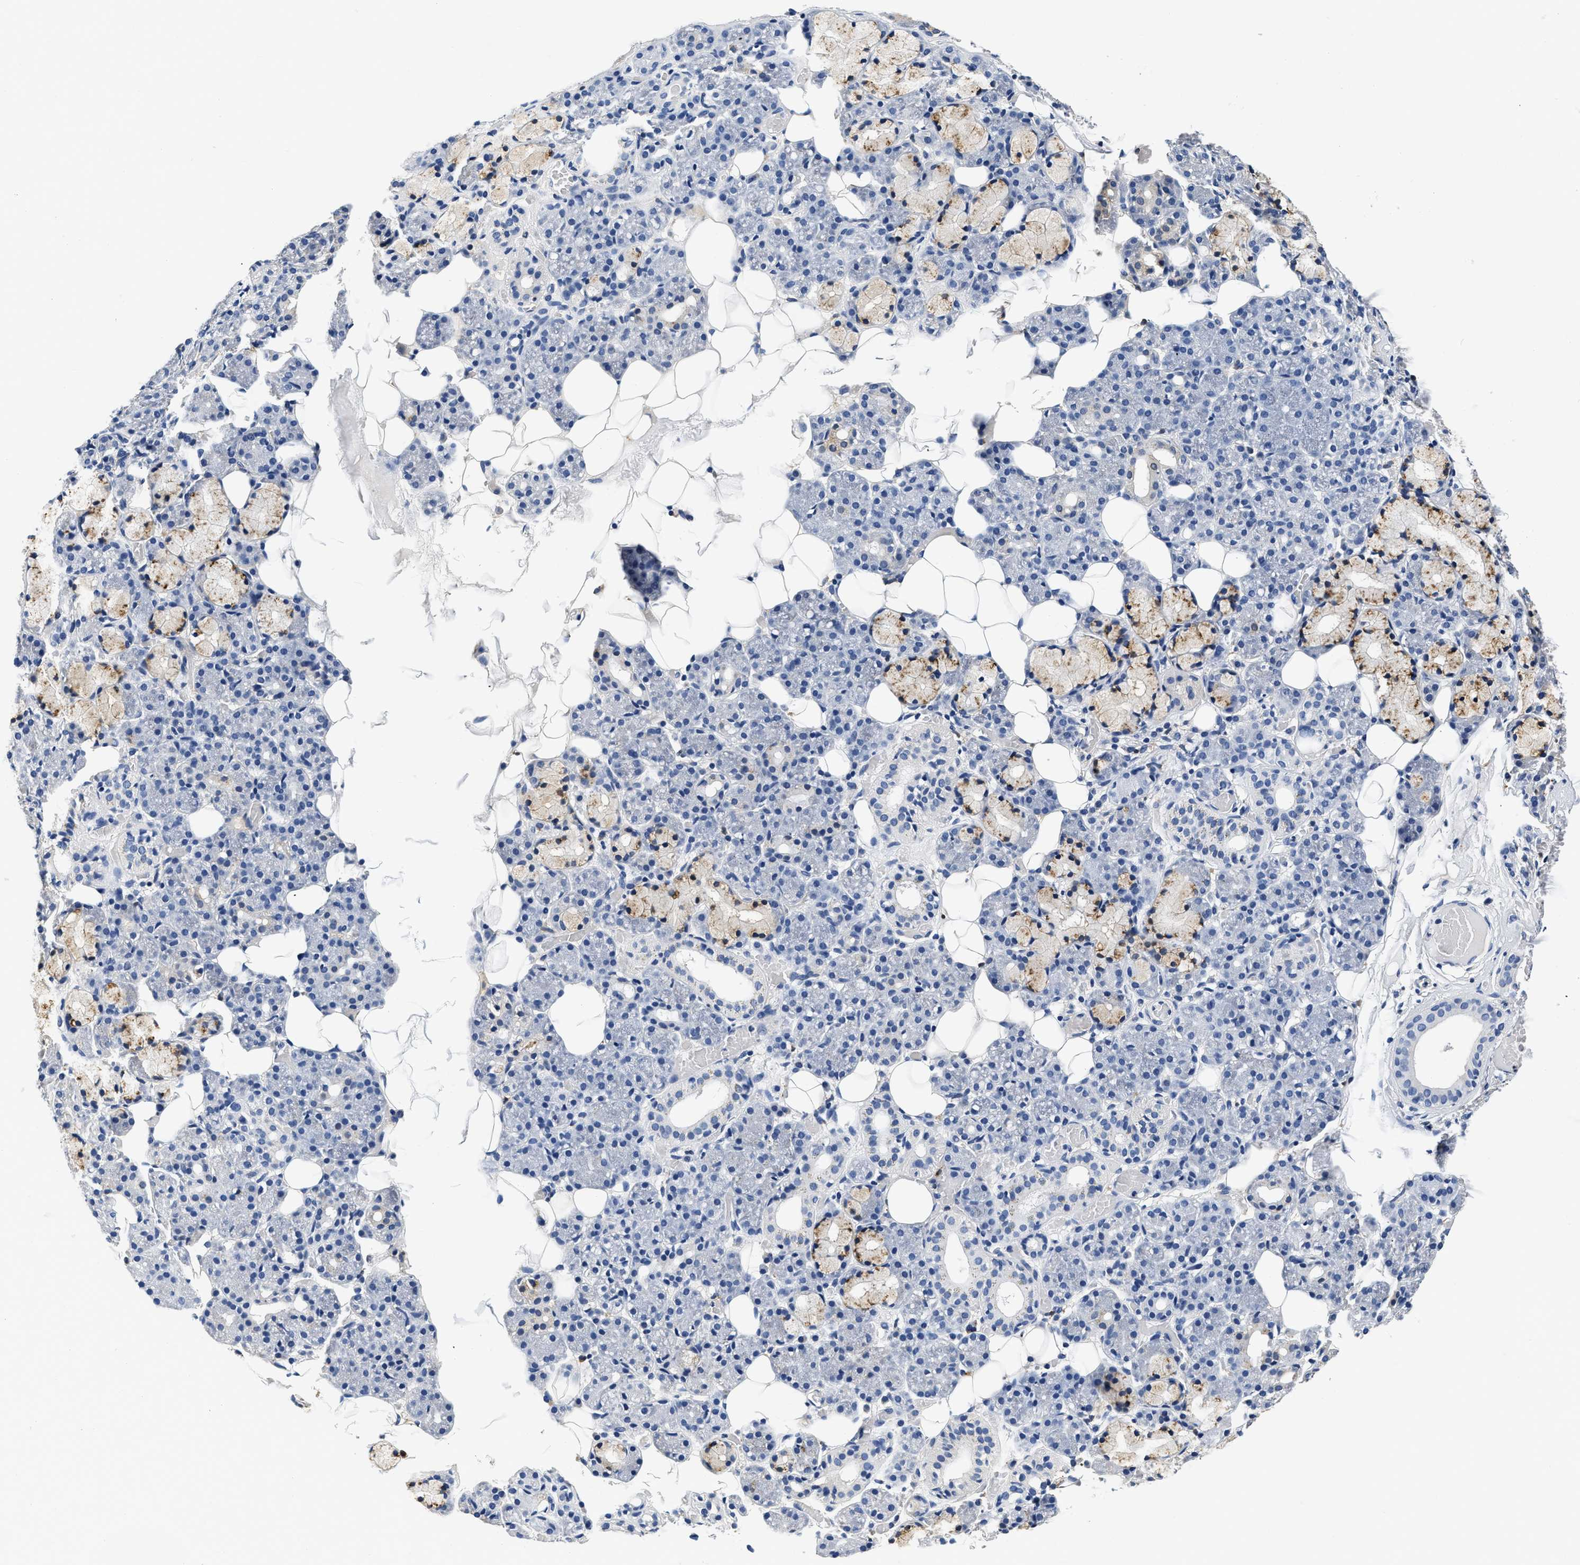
{"staining": {"intensity": "moderate", "quantity": "<25%", "location": "cytoplasmic/membranous"}, "tissue": "salivary gland", "cell_type": "Glandular cells", "image_type": "normal", "snomed": [{"axis": "morphology", "description": "Normal tissue, NOS"}, {"axis": "topography", "description": "Salivary gland"}], "caption": "Approximately <25% of glandular cells in benign salivary gland display moderate cytoplasmic/membranous protein expression as visualized by brown immunohistochemical staining.", "gene": "GRN", "patient": {"sex": "male", "age": 63}}